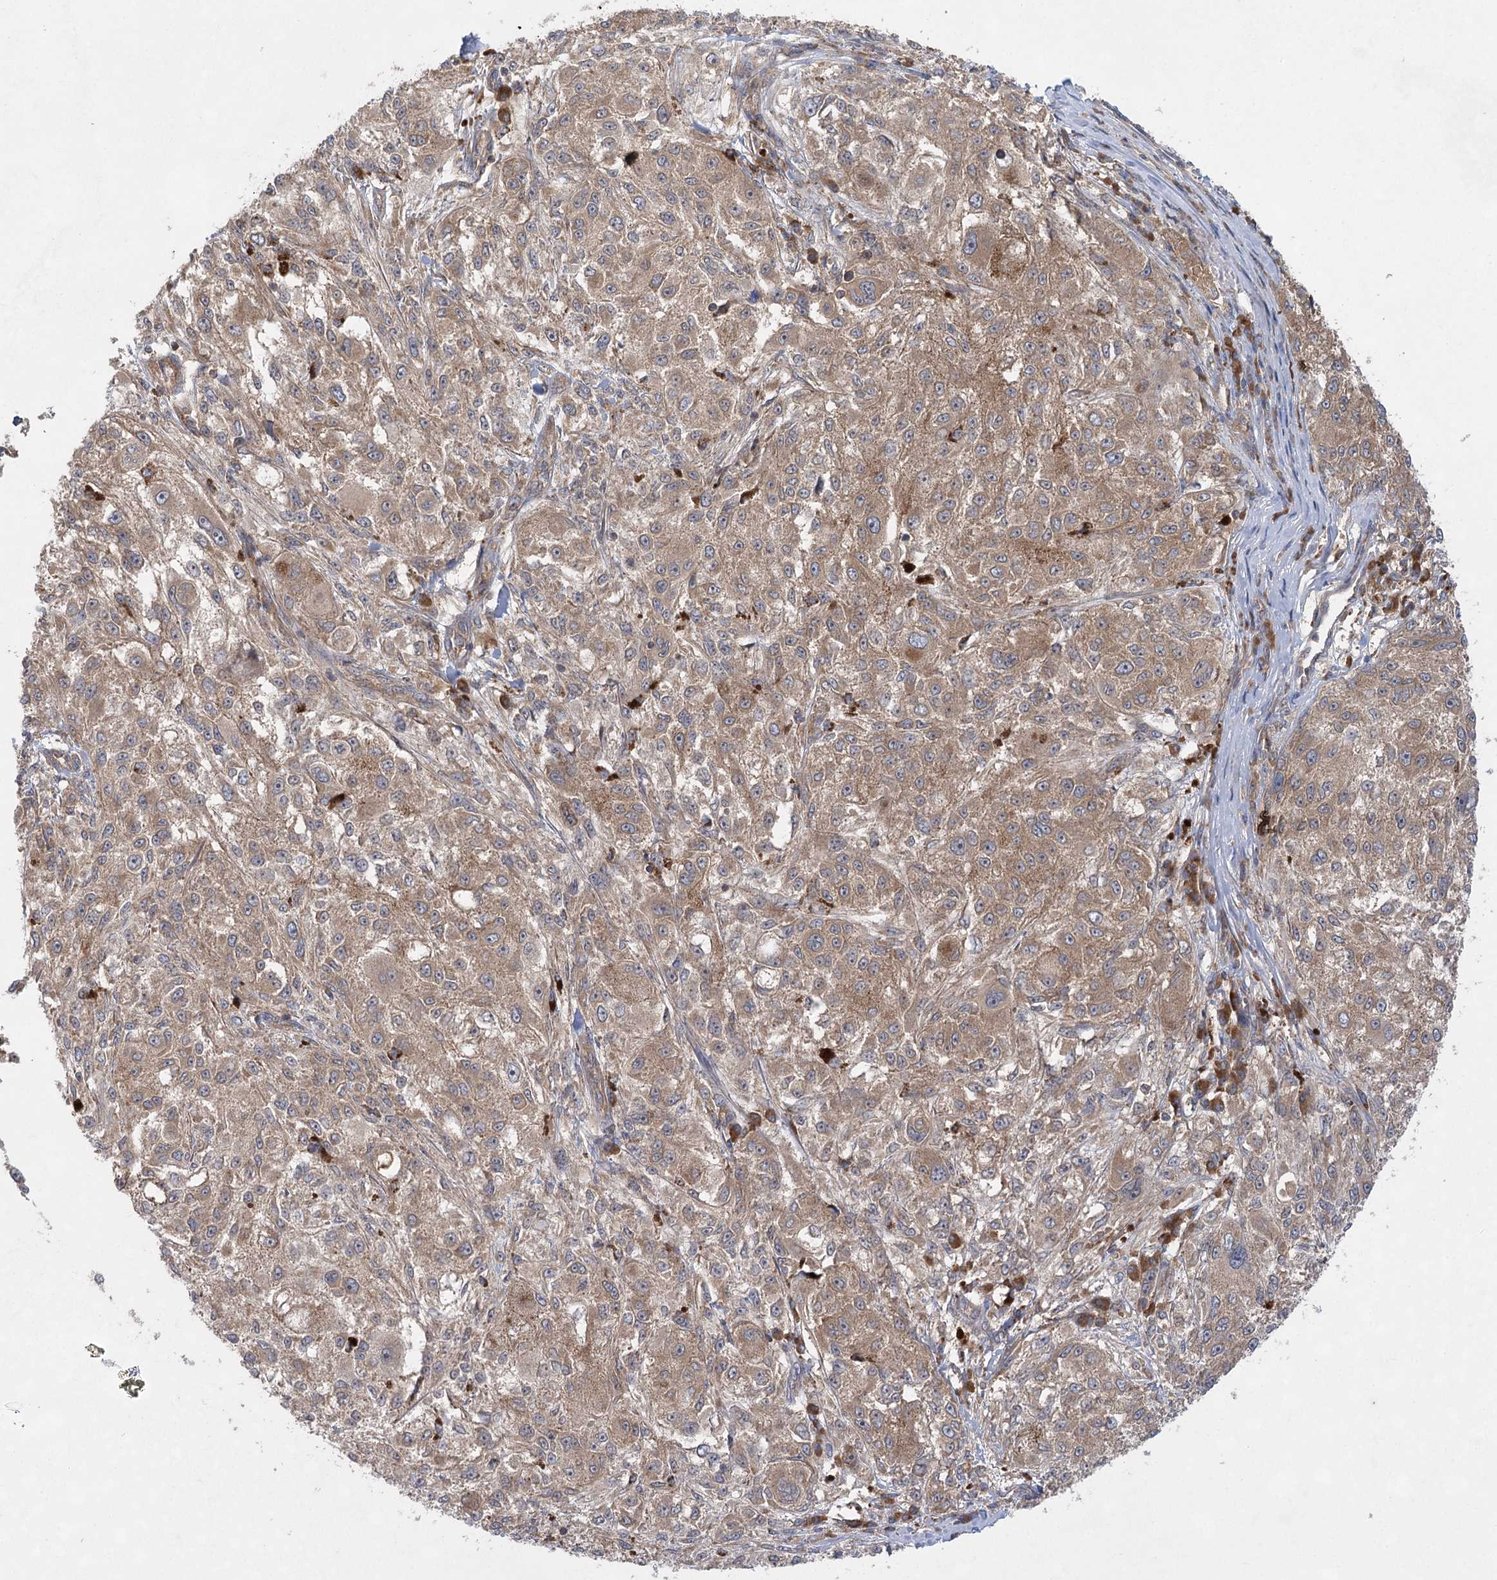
{"staining": {"intensity": "moderate", "quantity": ">75%", "location": "cytoplasmic/membranous"}, "tissue": "melanoma", "cell_type": "Tumor cells", "image_type": "cancer", "snomed": [{"axis": "morphology", "description": "Necrosis, NOS"}, {"axis": "morphology", "description": "Malignant melanoma, NOS"}, {"axis": "topography", "description": "Skin"}], "caption": "A micrograph of human malignant melanoma stained for a protein displays moderate cytoplasmic/membranous brown staining in tumor cells.", "gene": "EIF3A", "patient": {"sex": "female", "age": 87}}